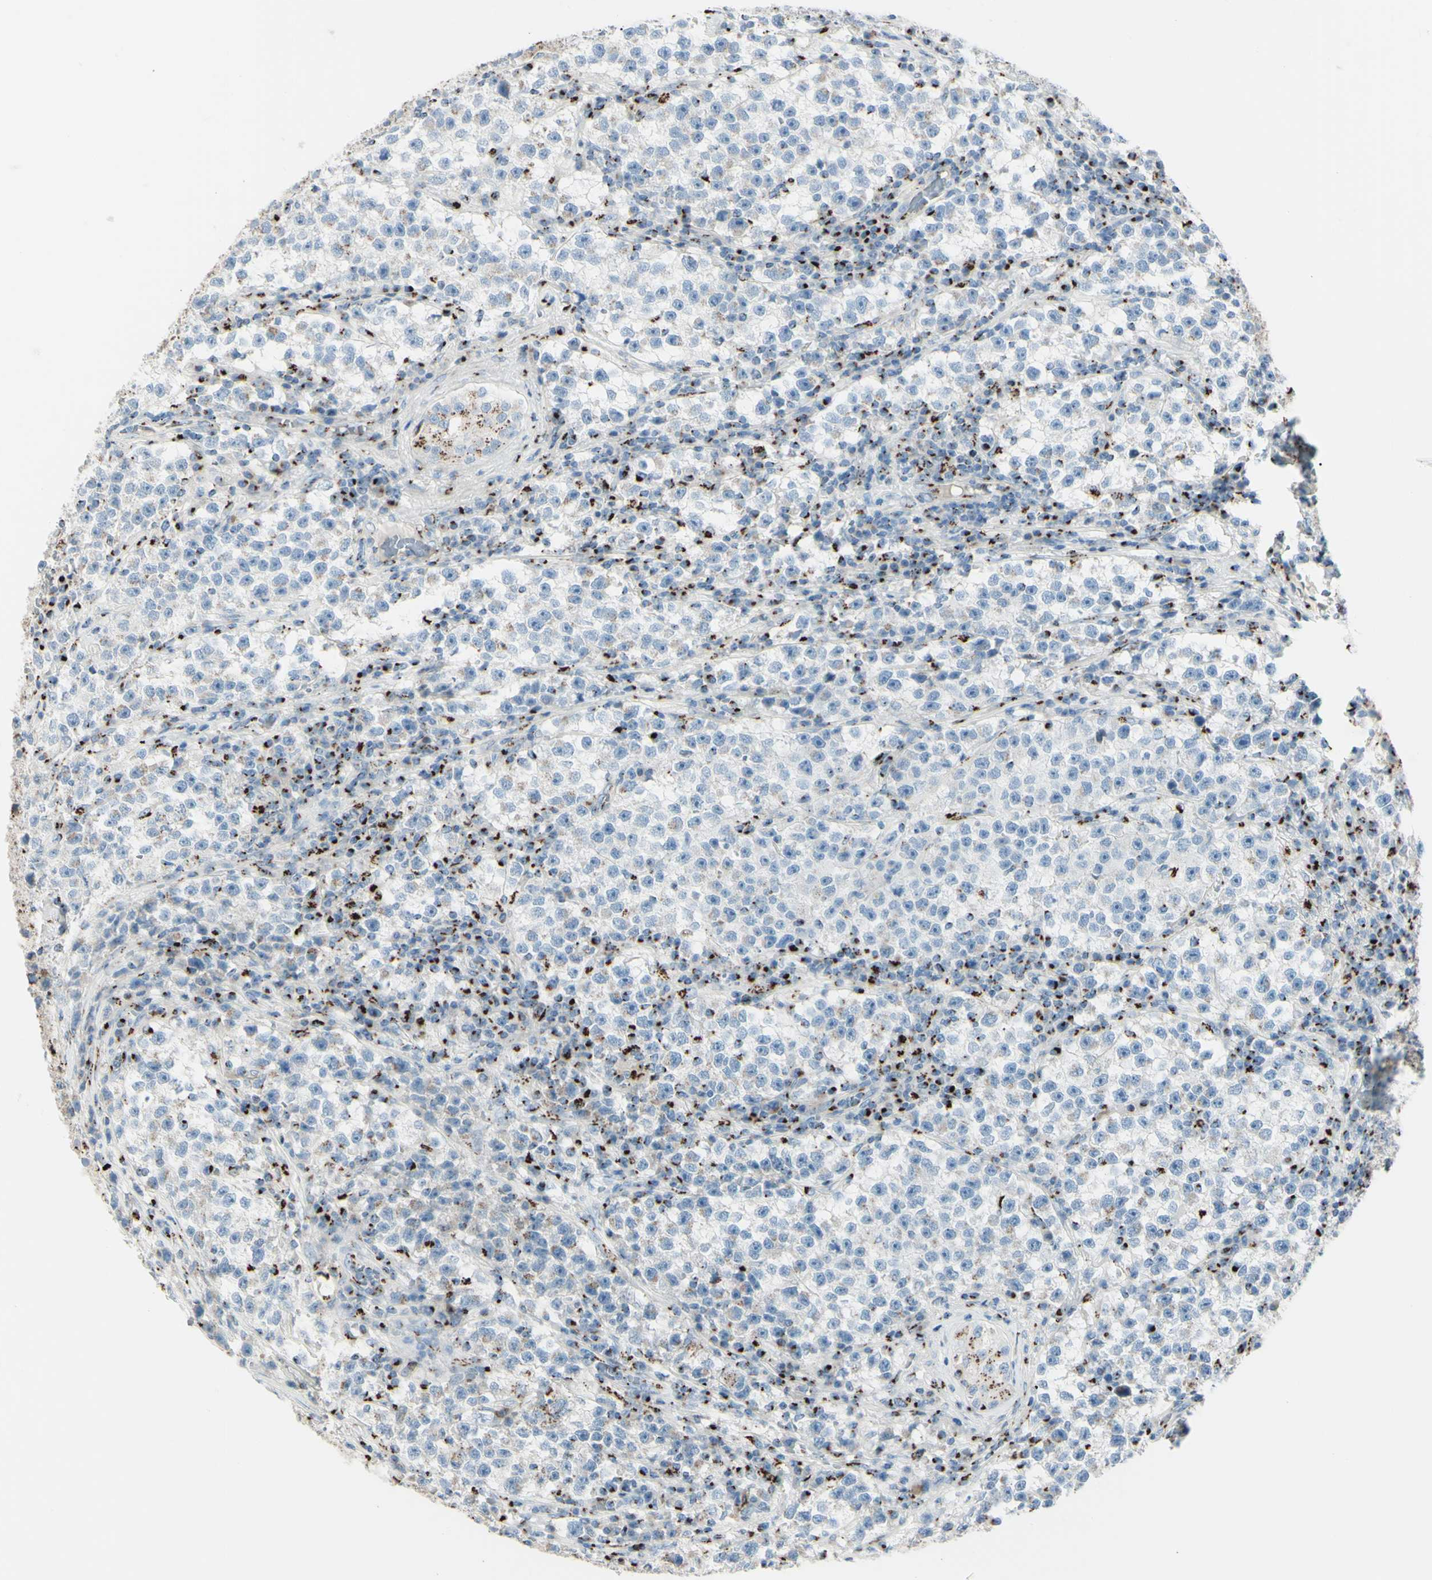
{"staining": {"intensity": "weak", "quantity": "<25%", "location": "cytoplasmic/membranous"}, "tissue": "testis cancer", "cell_type": "Tumor cells", "image_type": "cancer", "snomed": [{"axis": "morphology", "description": "Seminoma, NOS"}, {"axis": "topography", "description": "Testis"}], "caption": "There is no significant expression in tumor cells of testis cancer (seminoma). The staining is performed using DAB brown chromogen with nuclei counter-stained in using hematoxylin.", "gene": "B4GALT1", "patient": {"sex": "male", "age": 22}}